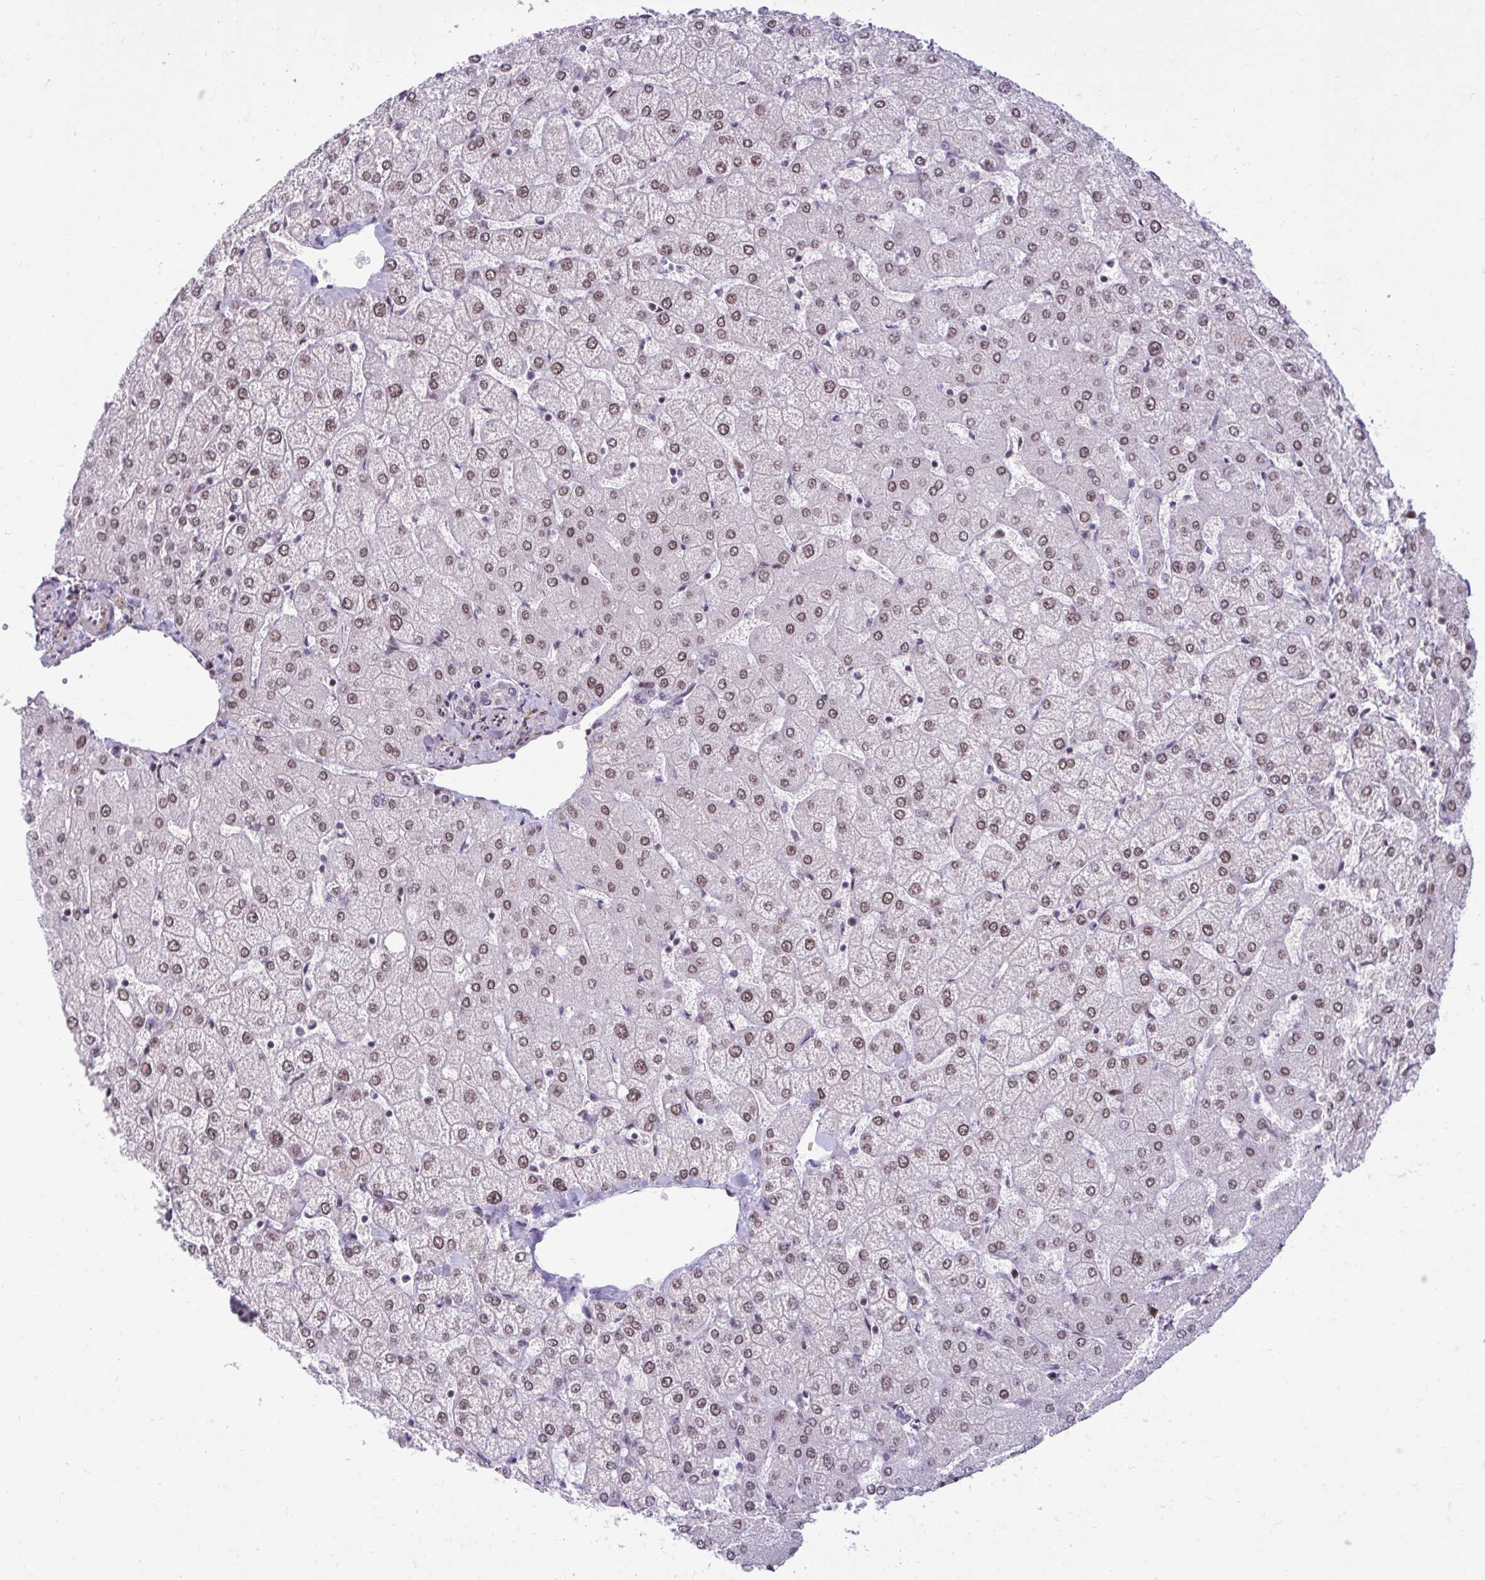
{"staining": {"intensity": "weak", "quantity": "<25%", "location": "nuclear"}, "tissue": "liver", "cell_type": "Cholangiocytes", "image_type": "normal", "snomed": [{"axis": "morphology", "description": "Normal tissue, NOS"}, {"axis": "topography", "description": "Liver"}], "caption": "Image shows no significant protein expression in cholangiocytes of benign liver.", "gene": "PSME4", "patient": {"sex": "female", "age": 54}}